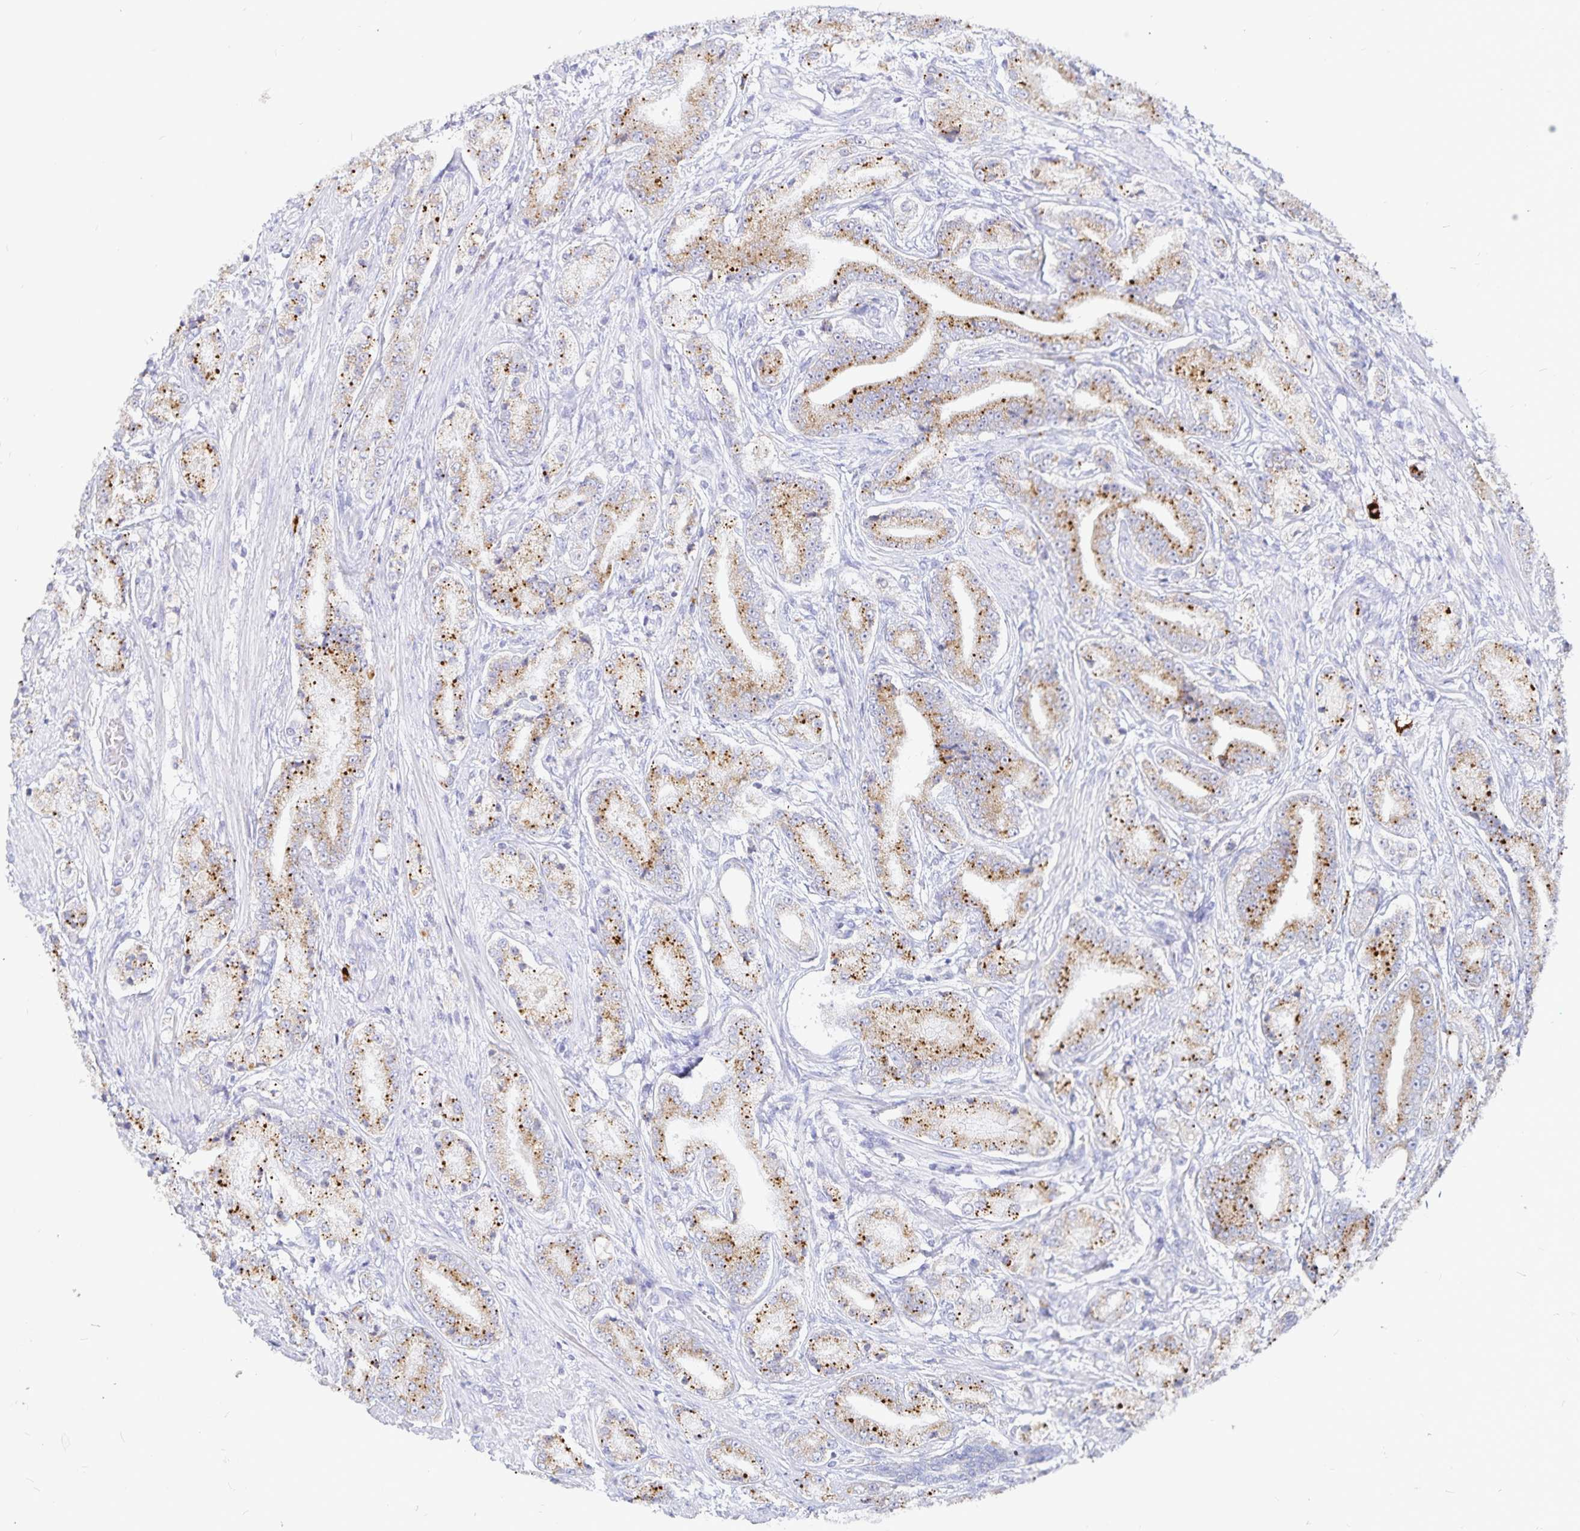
{"staining": {"intensity": "strong", "quantity": ">75%", "location": "cytoplasmic/membranous"}, "tissue": "prostate cancer", "cell_type": "Tumor cells", "image_type": "cancer", "snomed": [{"axis": "morphology", "description": "Adenocarcinoma, High grade"}, {"axis": "topography", "description": "Prostate and seminal vesicle, NOS"}], "caption": "Immunohistochemical staining of high-grade adenocarcinoma (prostate) shows high levels of strong cytoplasmic/membranous protein staining in approximately >75% of tumor cells.", "gene": "PKHD1", "patient": {"sex": "male", "age": 61}}